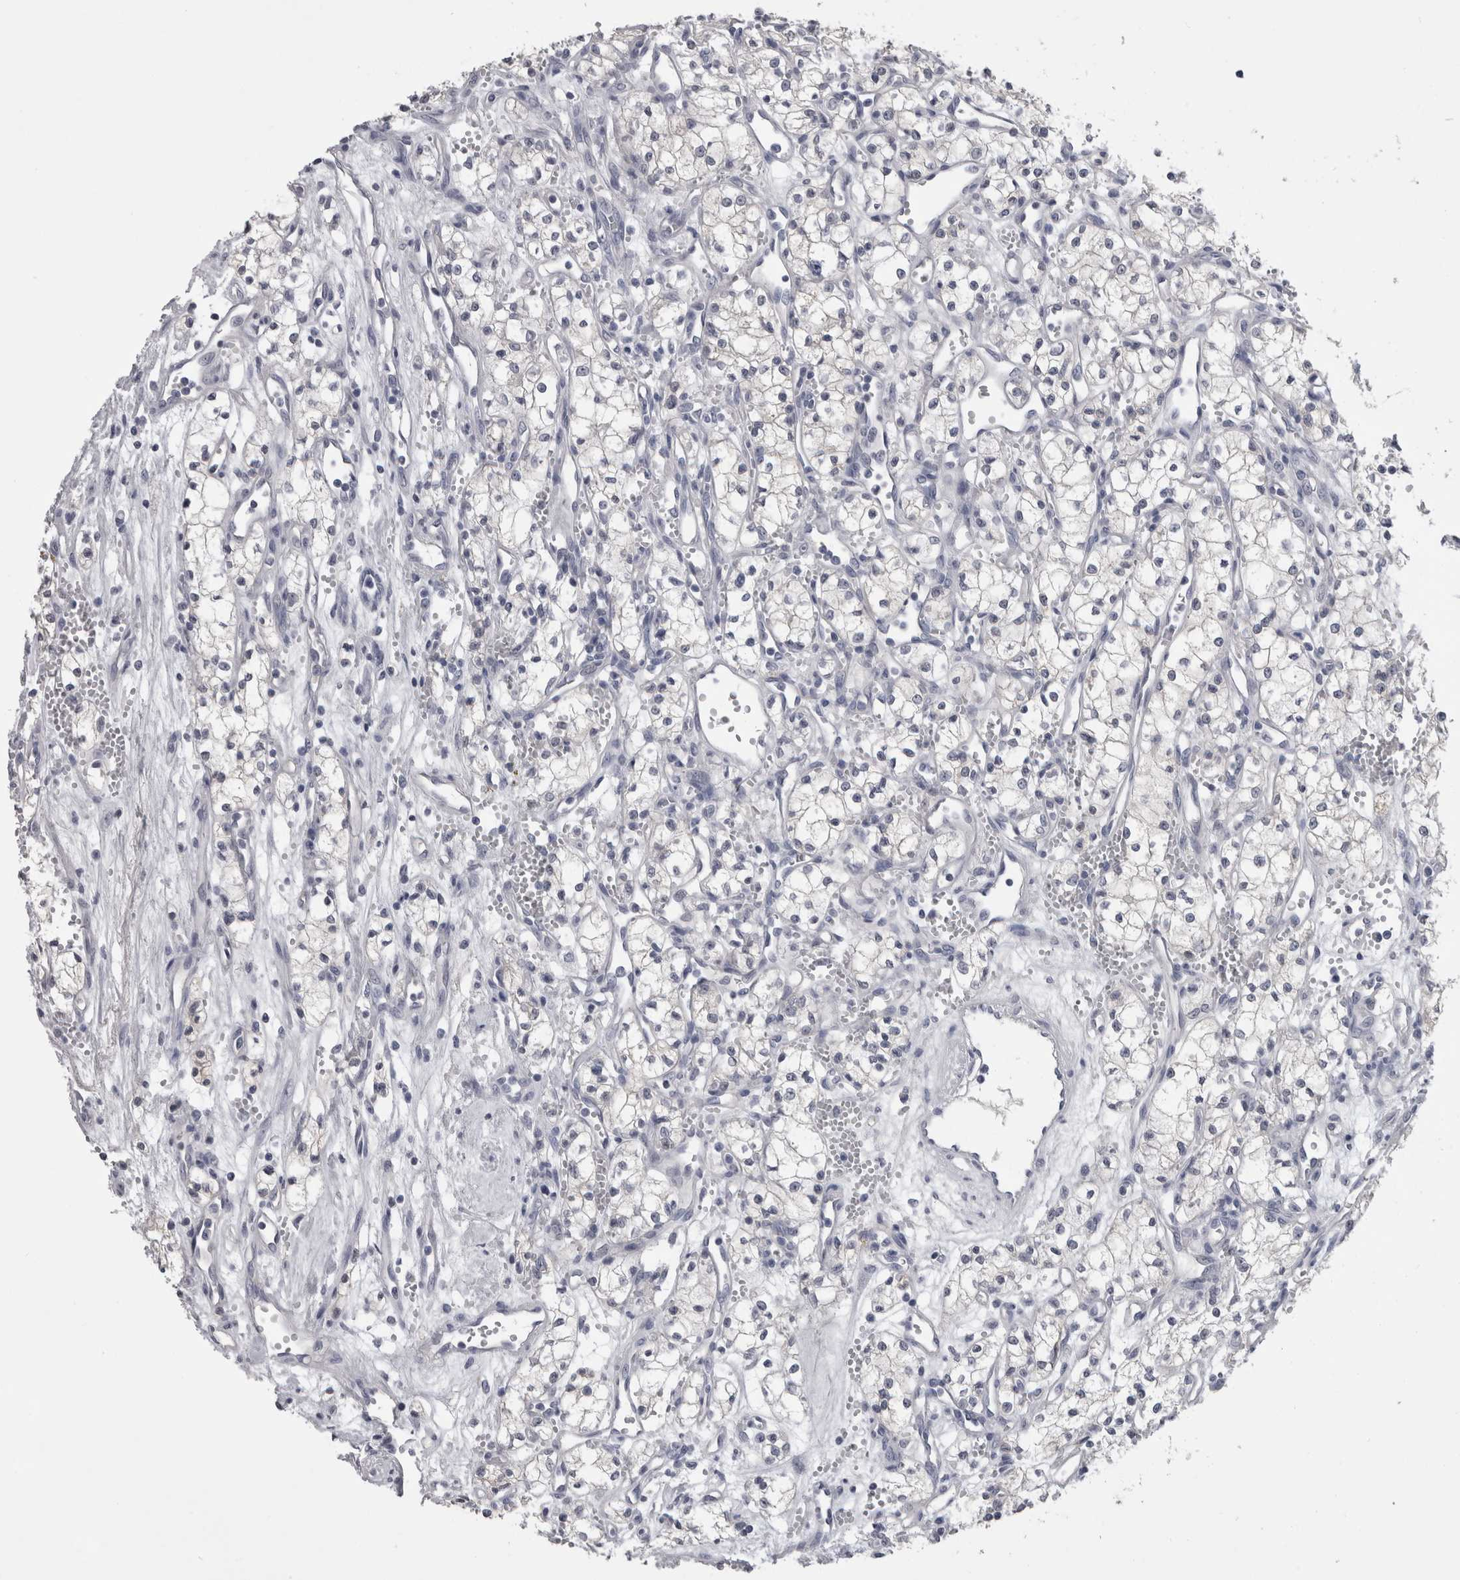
{"staining": {"intensity": "negative", "quantity": "none", "location": "none"}, "tissue": "renal cancer", "cell_type": "Tumor cells", "image_type": "cancer", "snomed": [{"axis": "morphology", "description": "Adenocarcinoma, NOS"}, {"axis": "topography", "description": "Kidney"}], "caption": "An immunohistochemistry photomicrograph of adenocarcinoma (renal) is shown. There is no staining in tumor cells of adenocarcinoma (renal).", "gene": "AFMID", "patient": {"sex": "male", "age": 59}}